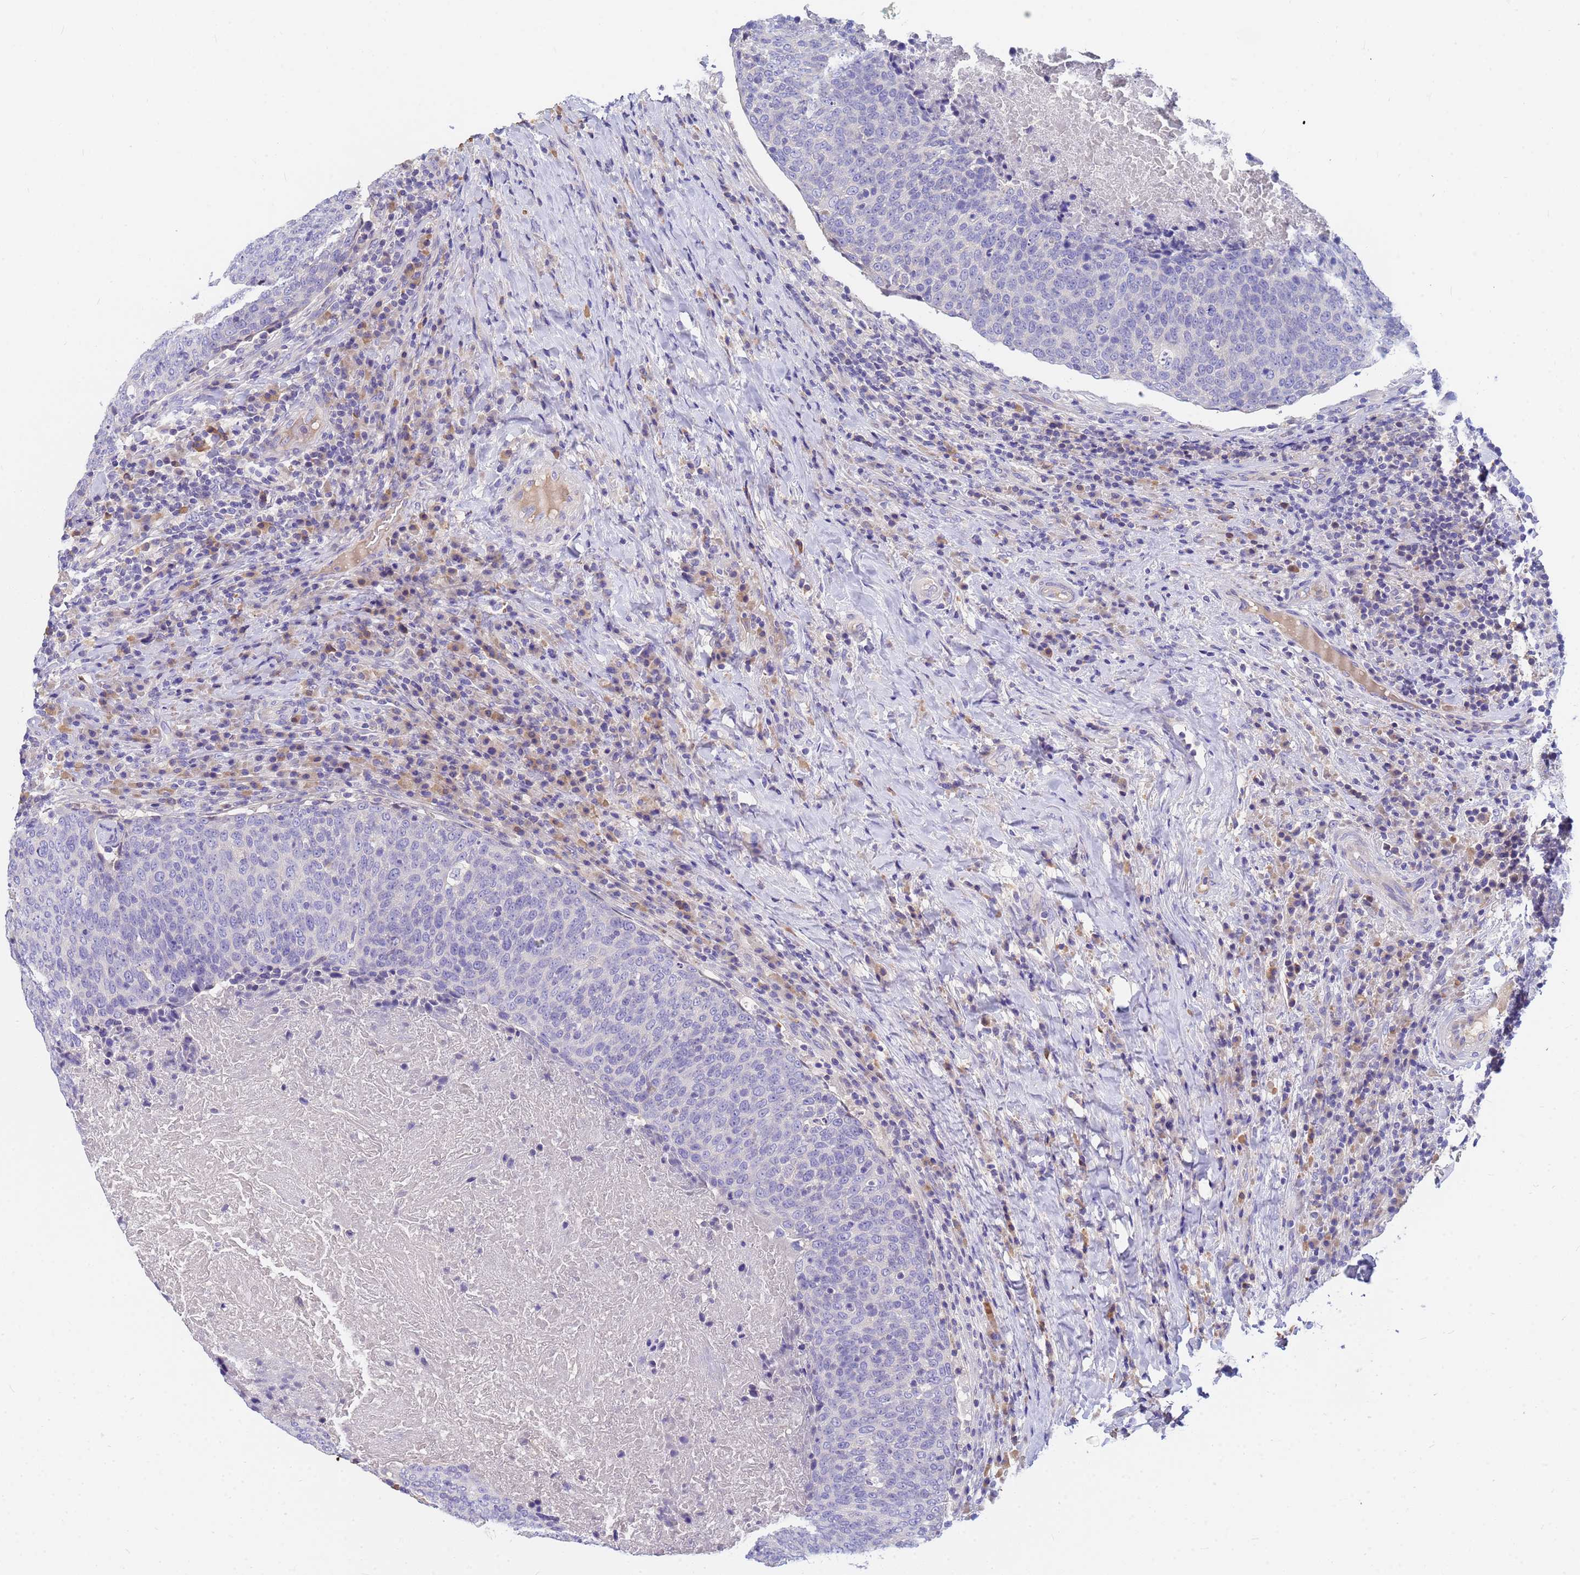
{"staining": {"intensity": "negative", "quantity": "none", "location": "none"}, "tissue": "head and neck cancer", "cell_type": "Tumor cells", "image_type": "cancer", "snomed": [{"axis": "morphology", "description": "Squamous cell carcinoma, NOS"}, {"axis": "morphology", "description": "Squamous cell carcinoma, metastatic, NOS"}, {"axis": "topography", "description": "Lymph node"}, {"axis": "topography", "description": "Head-Neck"}], "caption": "An image of metastatic squamous cell carcinoma (head and neck) stained for a protein exhibits no brown staining in tumor cells.", "gene": "DPRX", "patient": {"sex": "male", "age": 62}}